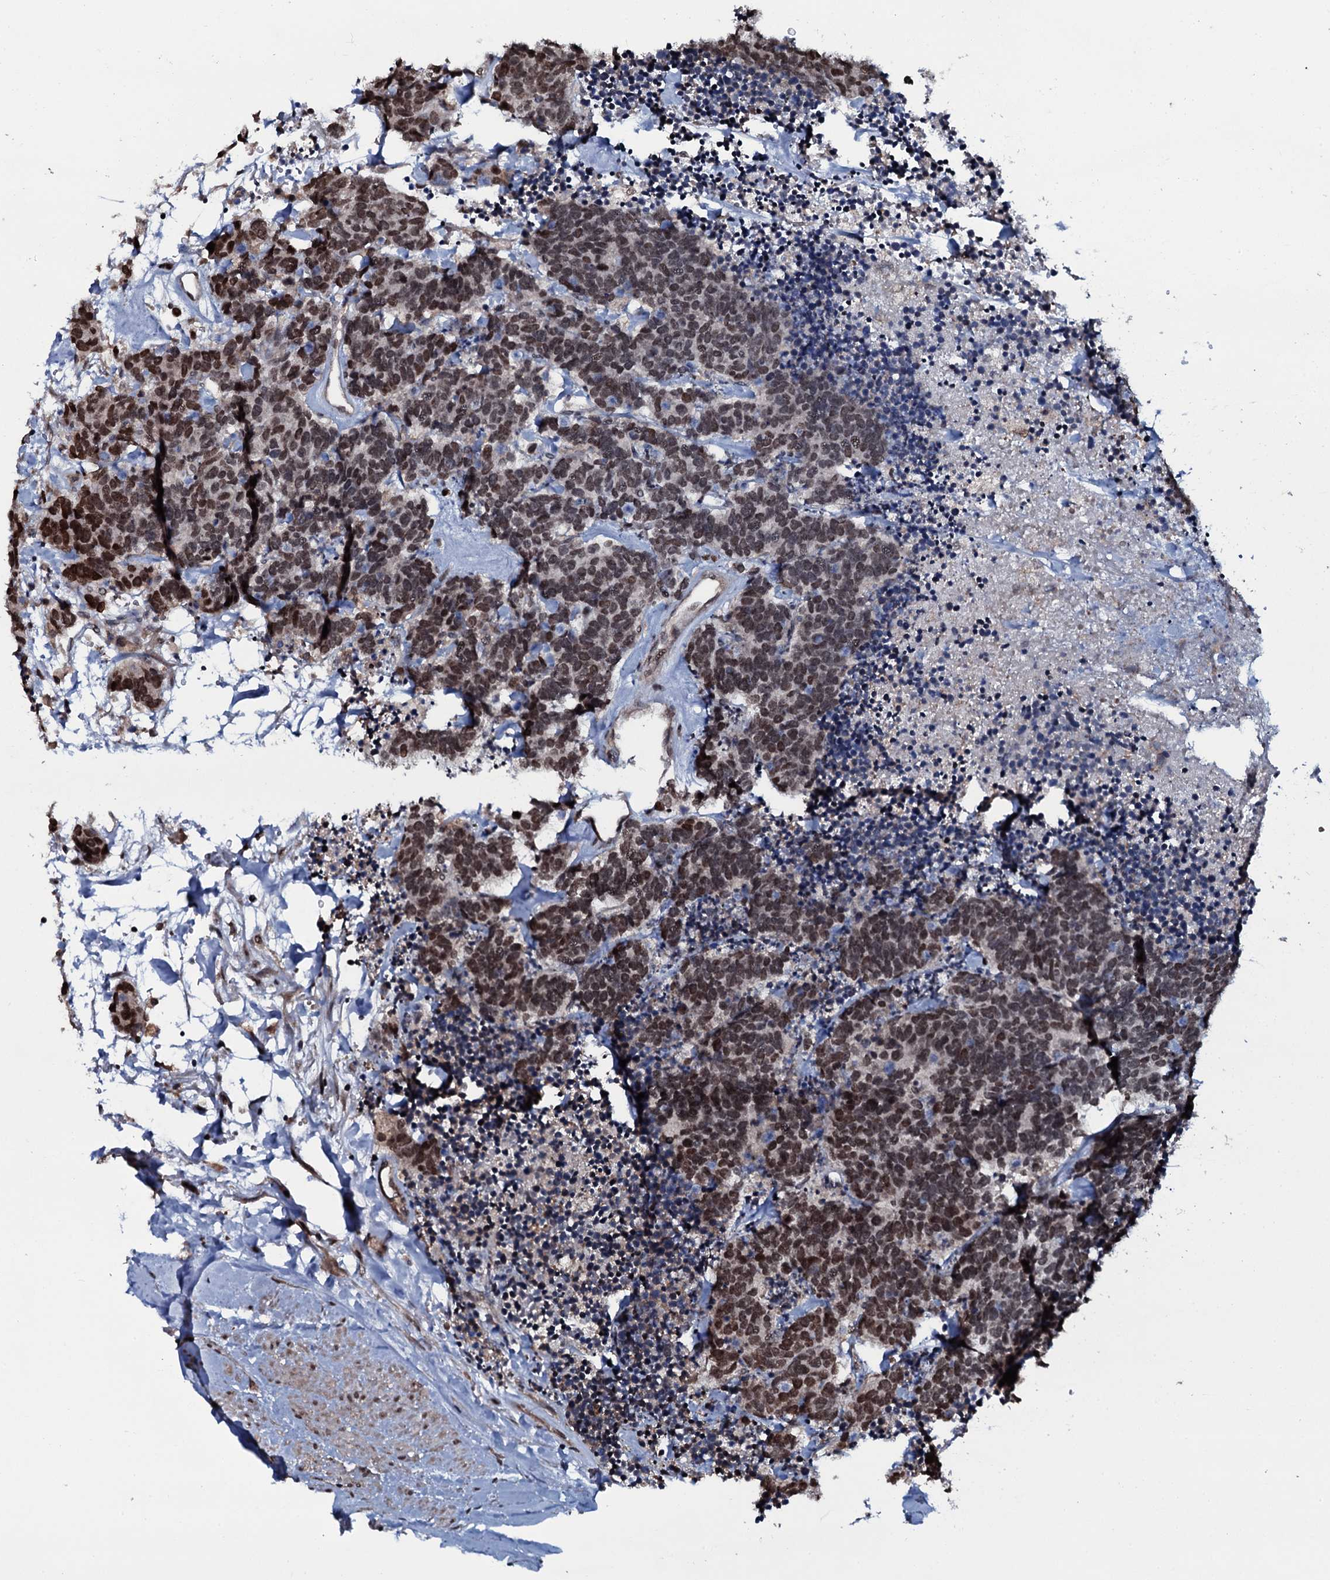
{"staining": {"intensity": "moderate", "quantity": ">75%", "location": "nuclear"}, "tissue": "carcinoid", "cell_type": "Tumor cells", "image_type": "cancer", "snomed": [{"axis": "morphology", "description": "Carcinoma, NOS"}, {"axis": "morphology", "description": "Carcinoid, malignant, NOS"}, {"axis": "topography", "description": "Urinary bladder"}], "caption": "A high-resolution photomicrograph shows immunohistochemistry staining of carcinoid (malignant), which shows moderate nuclear expression in approximately >75% of tumor cells.", "gene": "HDDC3", "patient": {"sex": "male", "age": 57}}